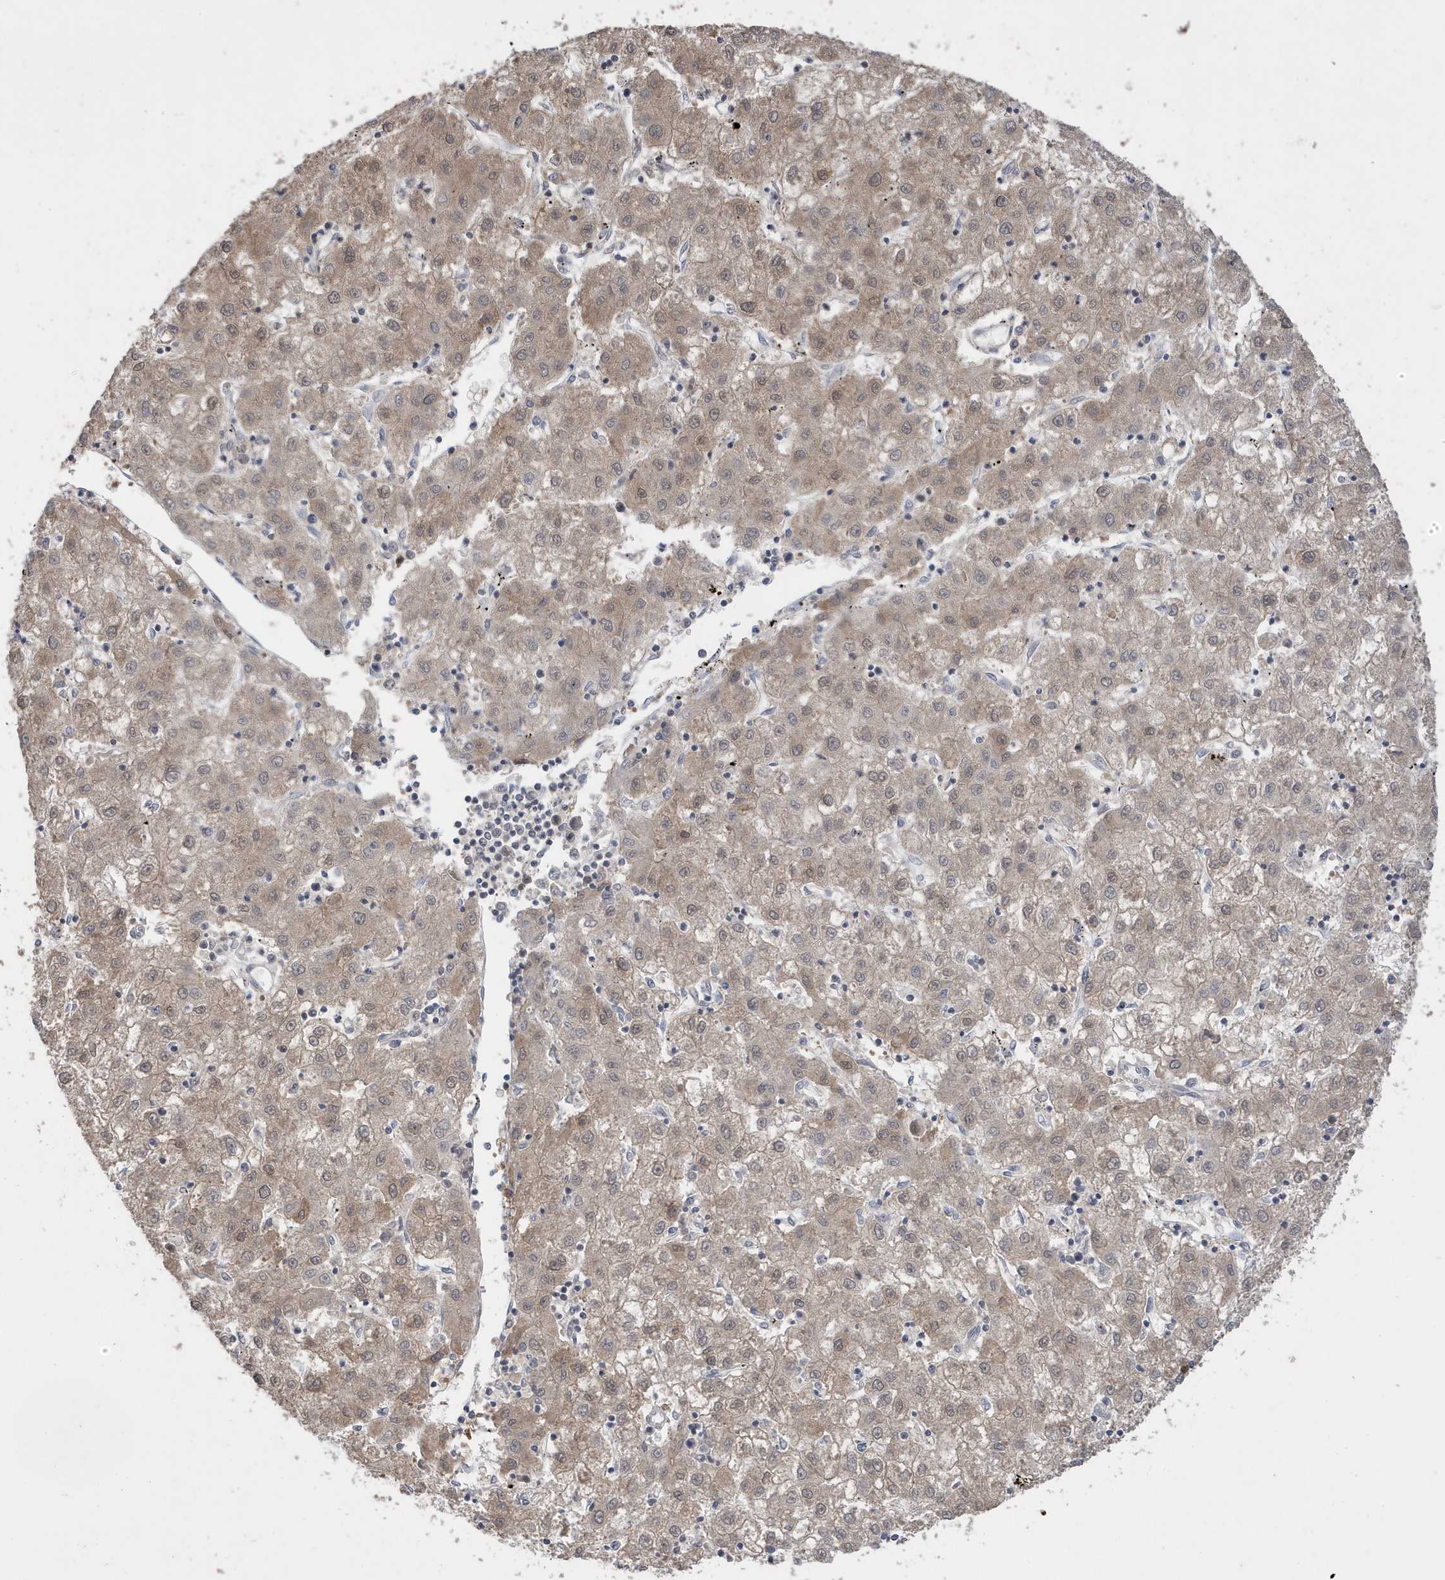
{"staining": {"intensity": "weak", "quantity": "<25%", "location": "cytoplasmic/membranous,nuclear"}, "tissue": "liver cancer", "cell_type": "Tumor cells", "image_type": "cancer", "snomed": [{"axis": "morphology", "description": "Carcinoma, Hepatocellular, NOS"}, {"axis": "topography", "description": "Liver"}], "caption": "Immunohistochemistry (IHC) of human liver cancer (hepatocellular carcinoma) exhibits no positivity in tumor cells. (DAB immunohistochemistry, high magnification).", "gene": "UBQLN1", "patient": {"sex": "male", "age": 72}}